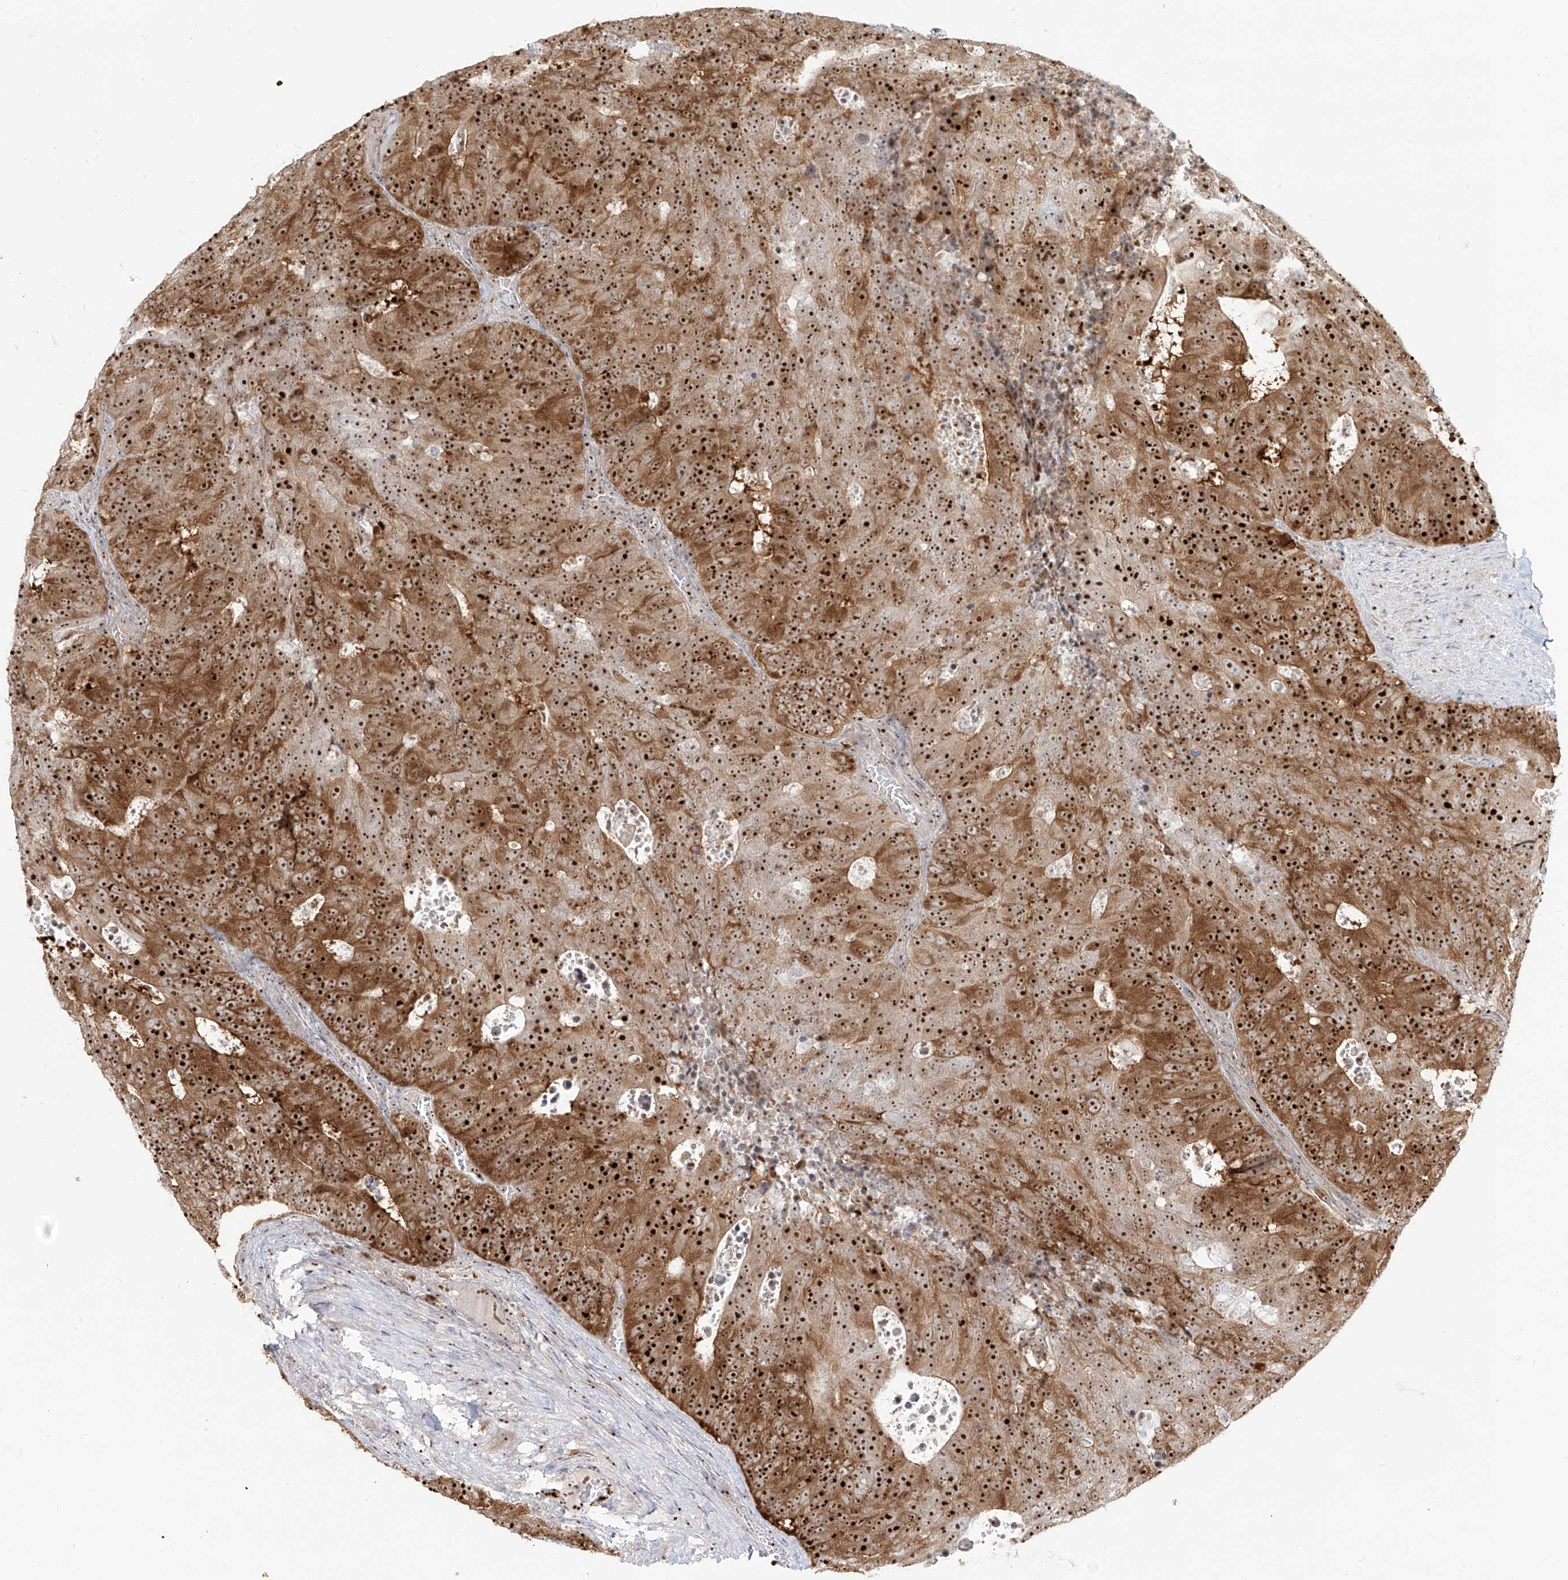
{"staining": {"intensity": "strong", "quantity": ">75%", "location": "cytoplasmic/membranous,nuclear"}, "tissue": "colorectal cancer", "cell_type": "Tumor cells", "image_type": "cancer", "snomed": [{"axis": "morphology", "description": "Adenocarcinoma, NOS"}, {"axis": "topography", "description": "Colon"}], "caption": "Colorectal cancer (adenocarcinoma) tissue demonstrates strong cytoplasmic/membranous and nuclear staining in about >75% of tumor cells, visualized by immunohistochemistry. The staining was performed using DAB, with brown indicating positive protein expression. Nuclei are stained blue with hematoxylin.", "gene": "BYSL", "patient": {"sex": "male", "age": 87}}